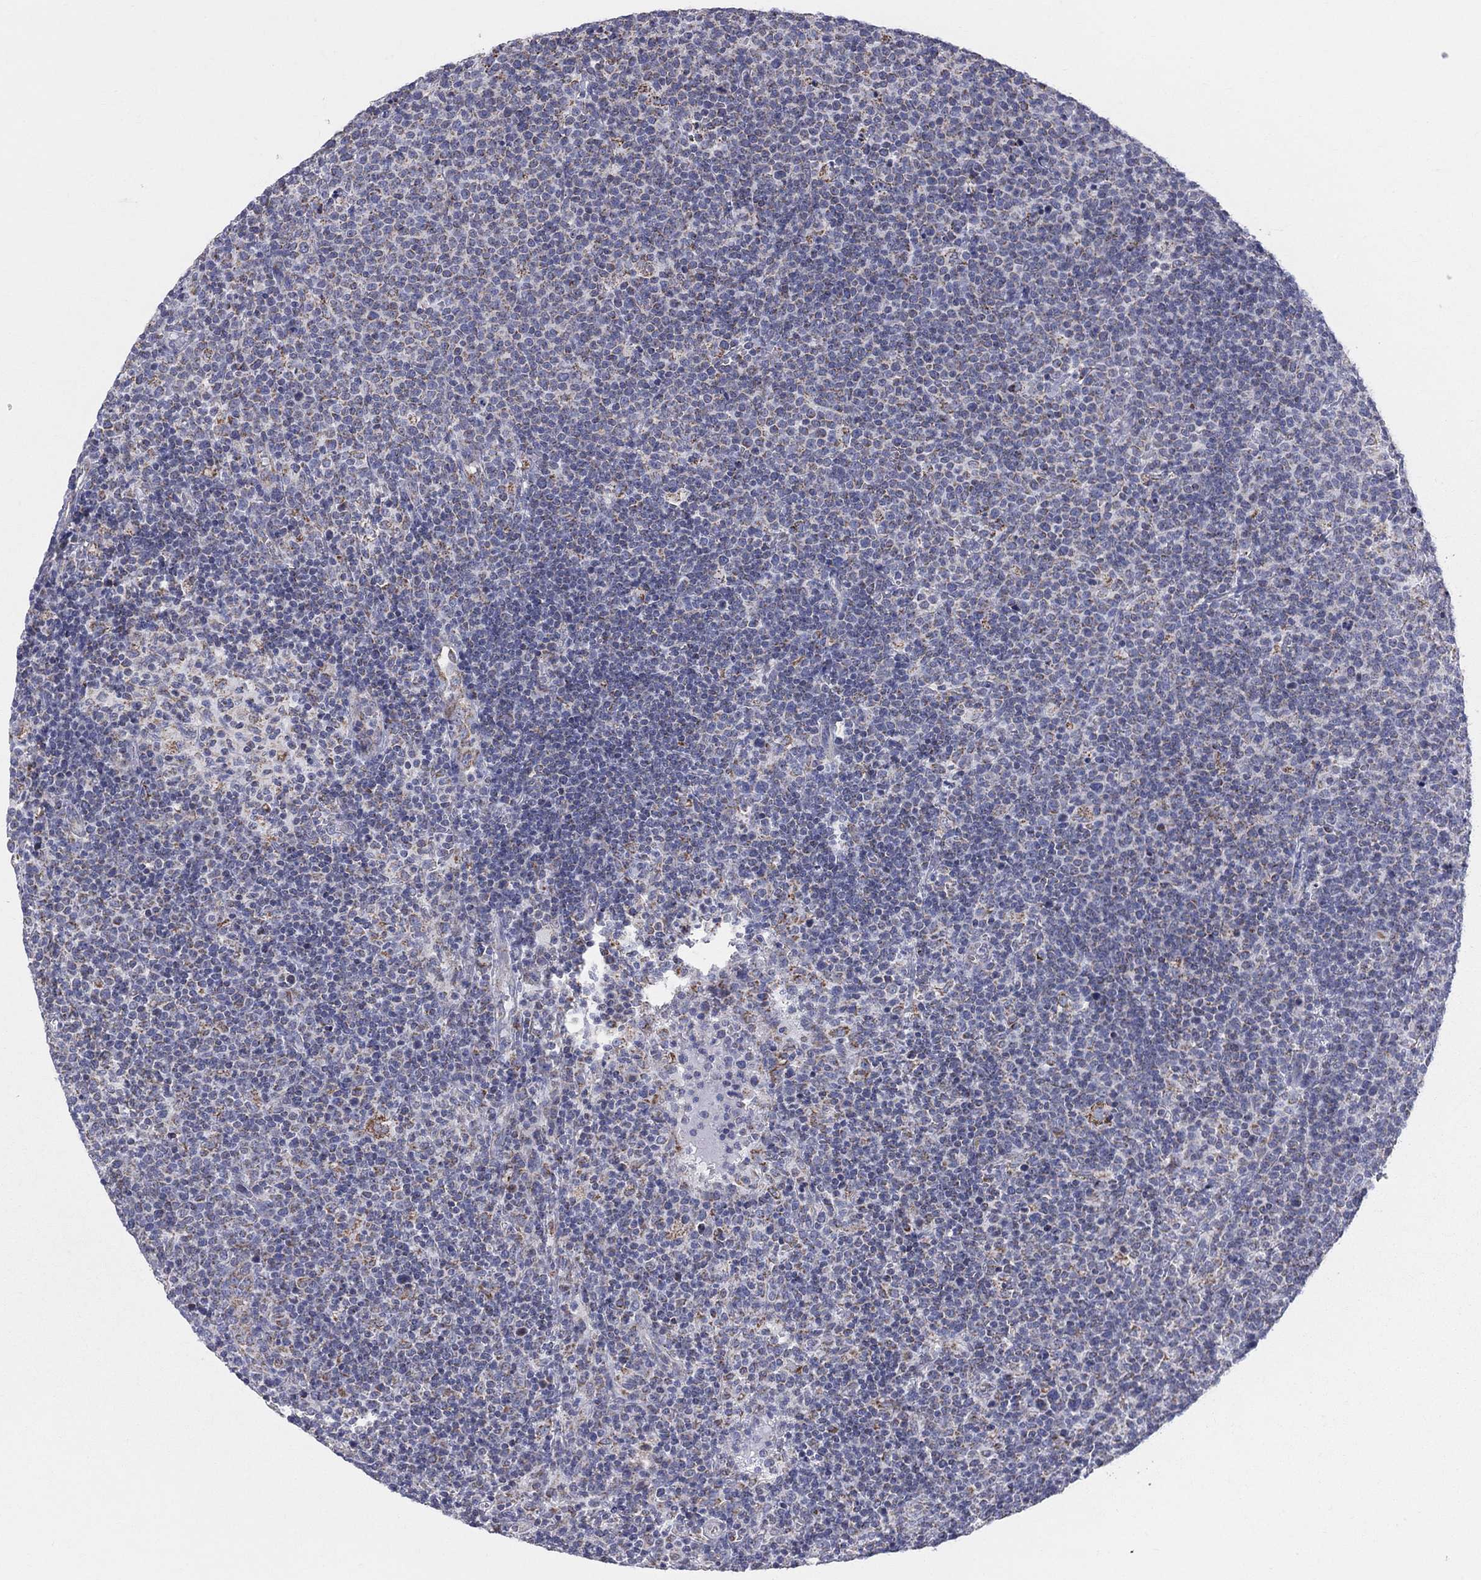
{"staining": {"intensity": "moderate", "quantity": "25%-75%", "location": "cytoplasmic/membranous"}, "tissue": "lymphoma", "cell_type": "Tumor cells", "image_type": "cancer", "snomed": [{"axis": "morphology", "description": "Malignant lymphoma, non-Hodgkin's type, High grade"}, {"axis": "topography", "description": "Lymph node"}], "caption": "Moderate cytoplasmic/membranous protein positivity is identified in about 25%-75% of tumor cells in high-grade malignant lymphoma, non-Hodgkin's type.", "gene": "KISS1R", "patient": {"sex": "male", "age": 61}}